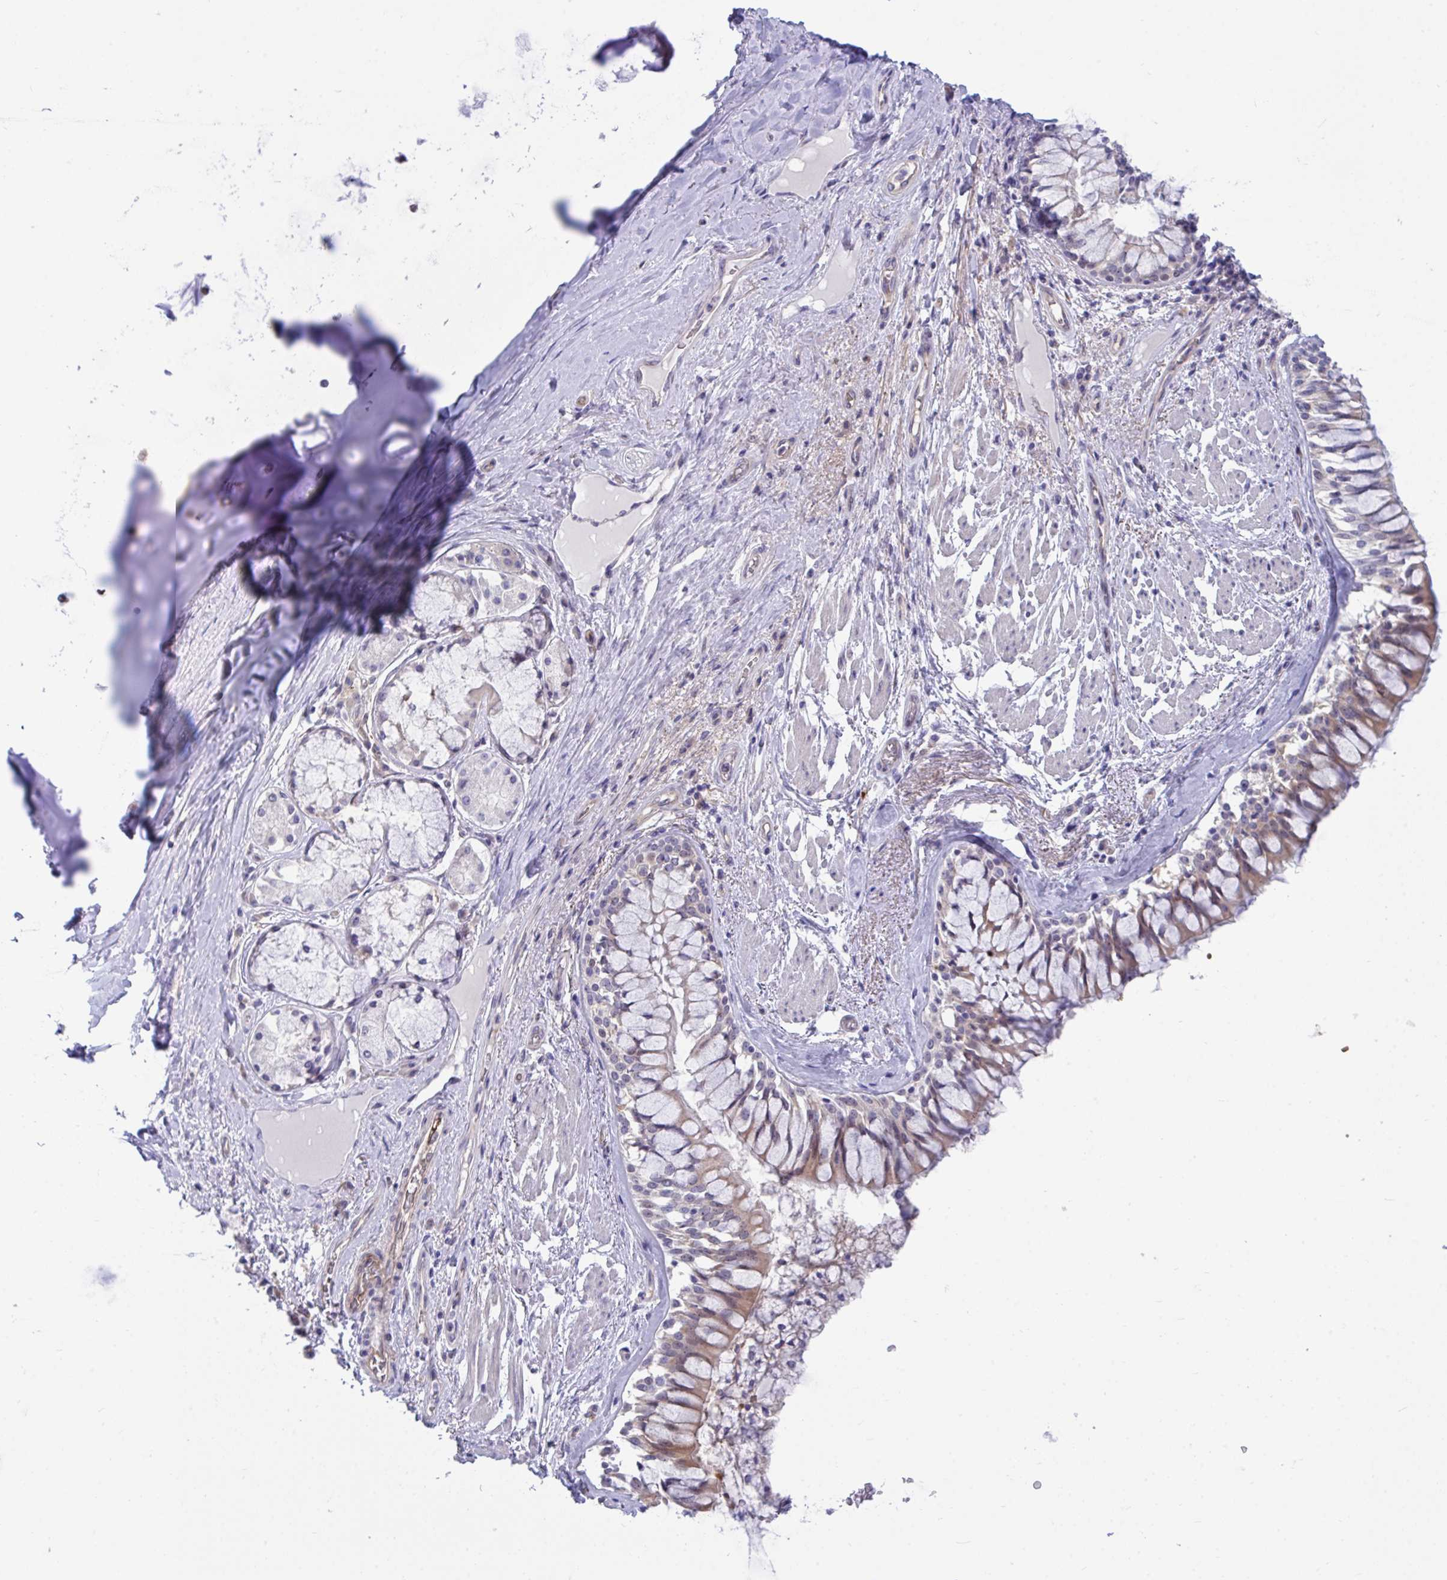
{"staining": {"intensity": "negative", "quantity": "none", "location": "none"}, "tissue": "adipose tissue", "cell_type": "Adipocytes", "image_type": "normal", "snomed": [{"axis": "morphology", "description": "Normal tissue, NOS"}, {"axis": "topography", "description": "Cartilage tissue"}, {"axis": "topography", "description": "Bronchus"}], "caption": "This image is of unremarkable adipose tissue stained with immunohistochemistry (IHC) to label a protein in brown with the nuclei are counter-stained blue. There is no positivity in adipocytes.", "gene": "CENPQ", "patient": {"sex": "male", "age": 64}}